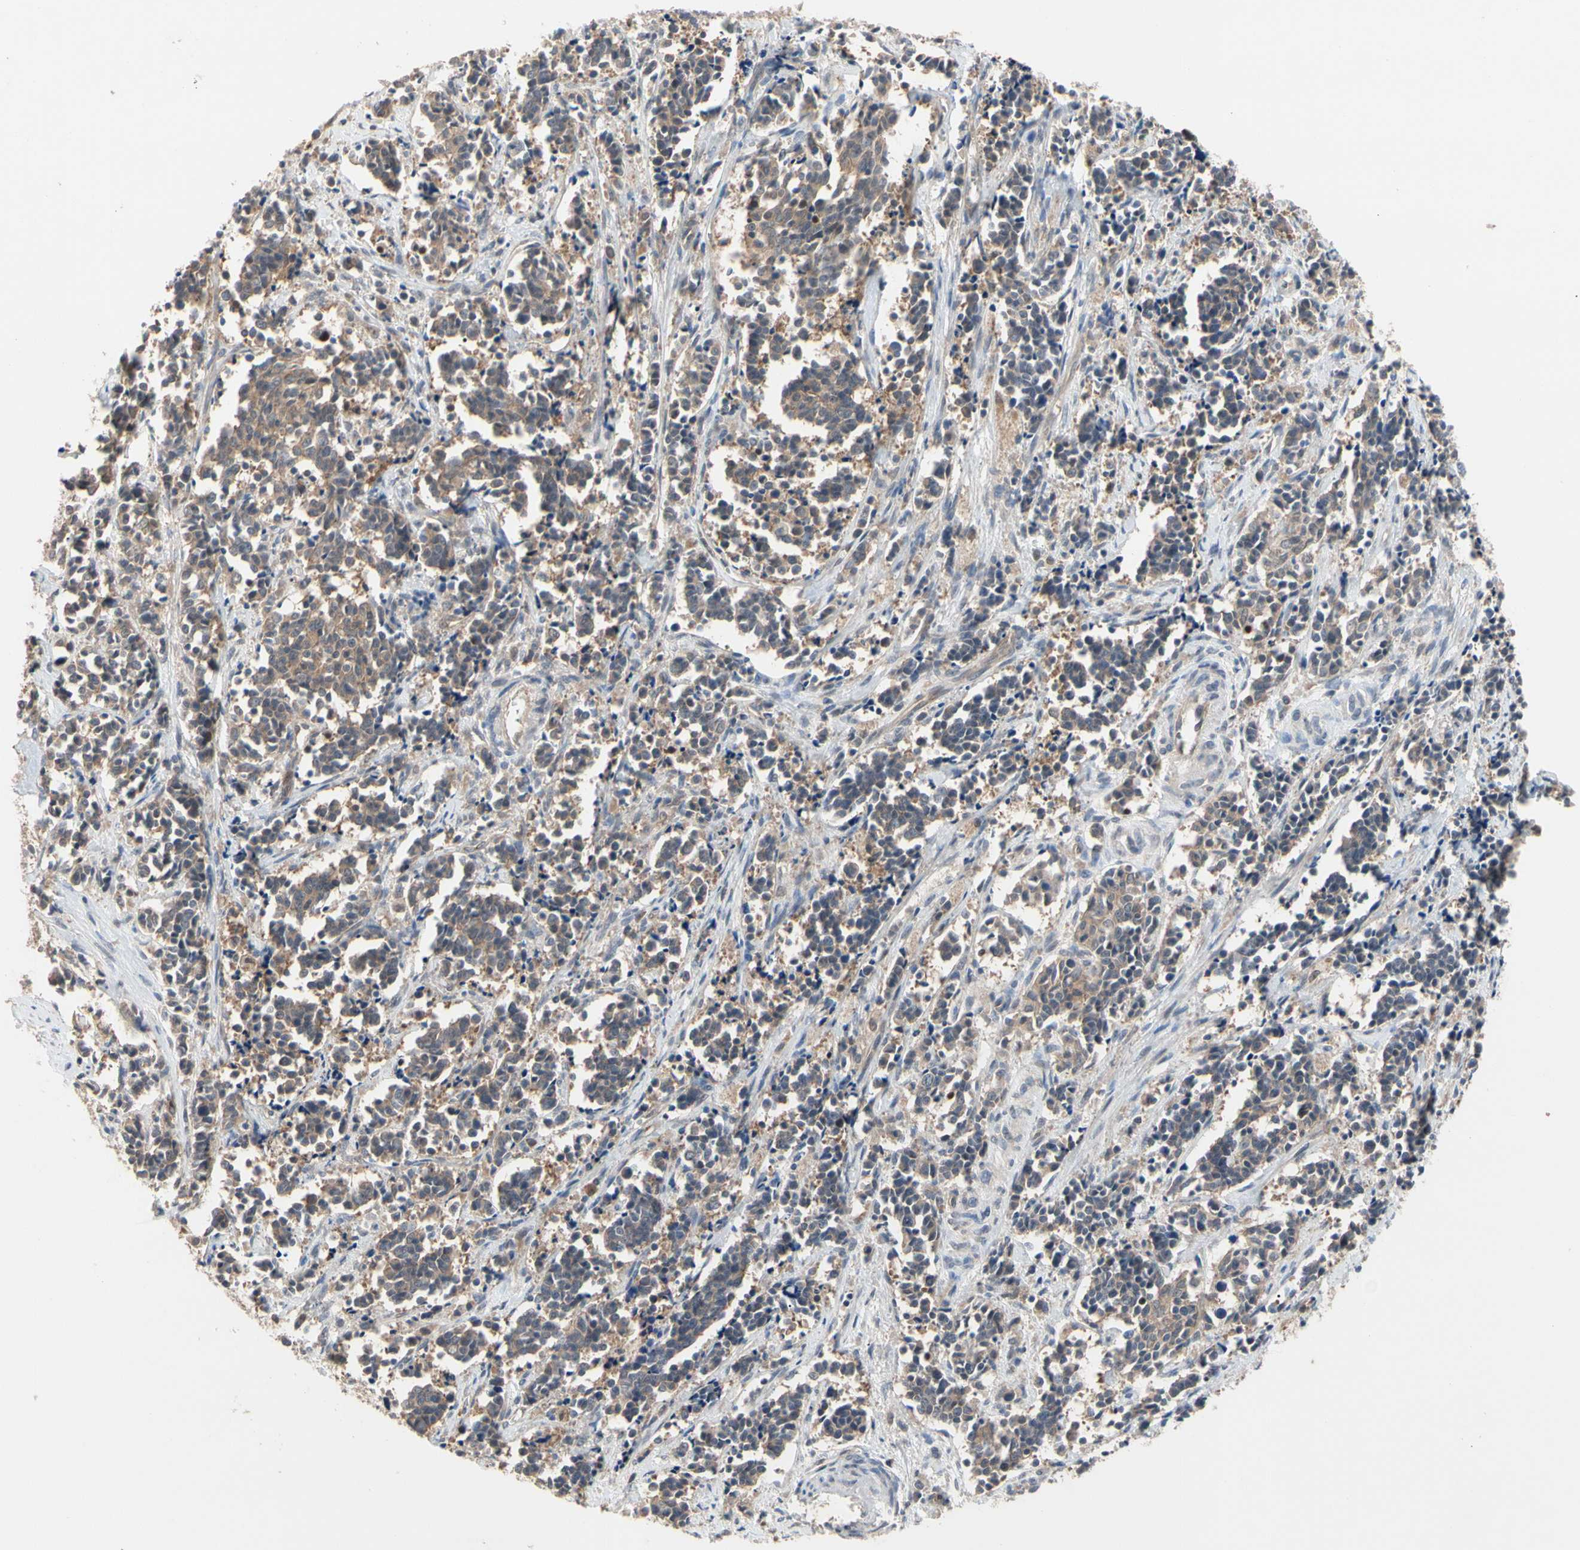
{"staining": {"intensity": "moderate", "quantity": ">75%", "location": "cytoplasmic/membranous"}, "tissue": "cervical cancer", "cell_type": "Tumor cells", "image_type": "cancer", "snomed": [{"axis": "morphology", "description": "Squamous cell carcinoma, NOS"}, {"axis": "topography", "description": "Cervix"}], "caption": "Moderate cytoplasmic/membranous positivity is present in about >75% of tumor cells in cervical squamous cell carcinoma.", "gene": "DPP8", "patient": {"sex": "female", "age": 35}}